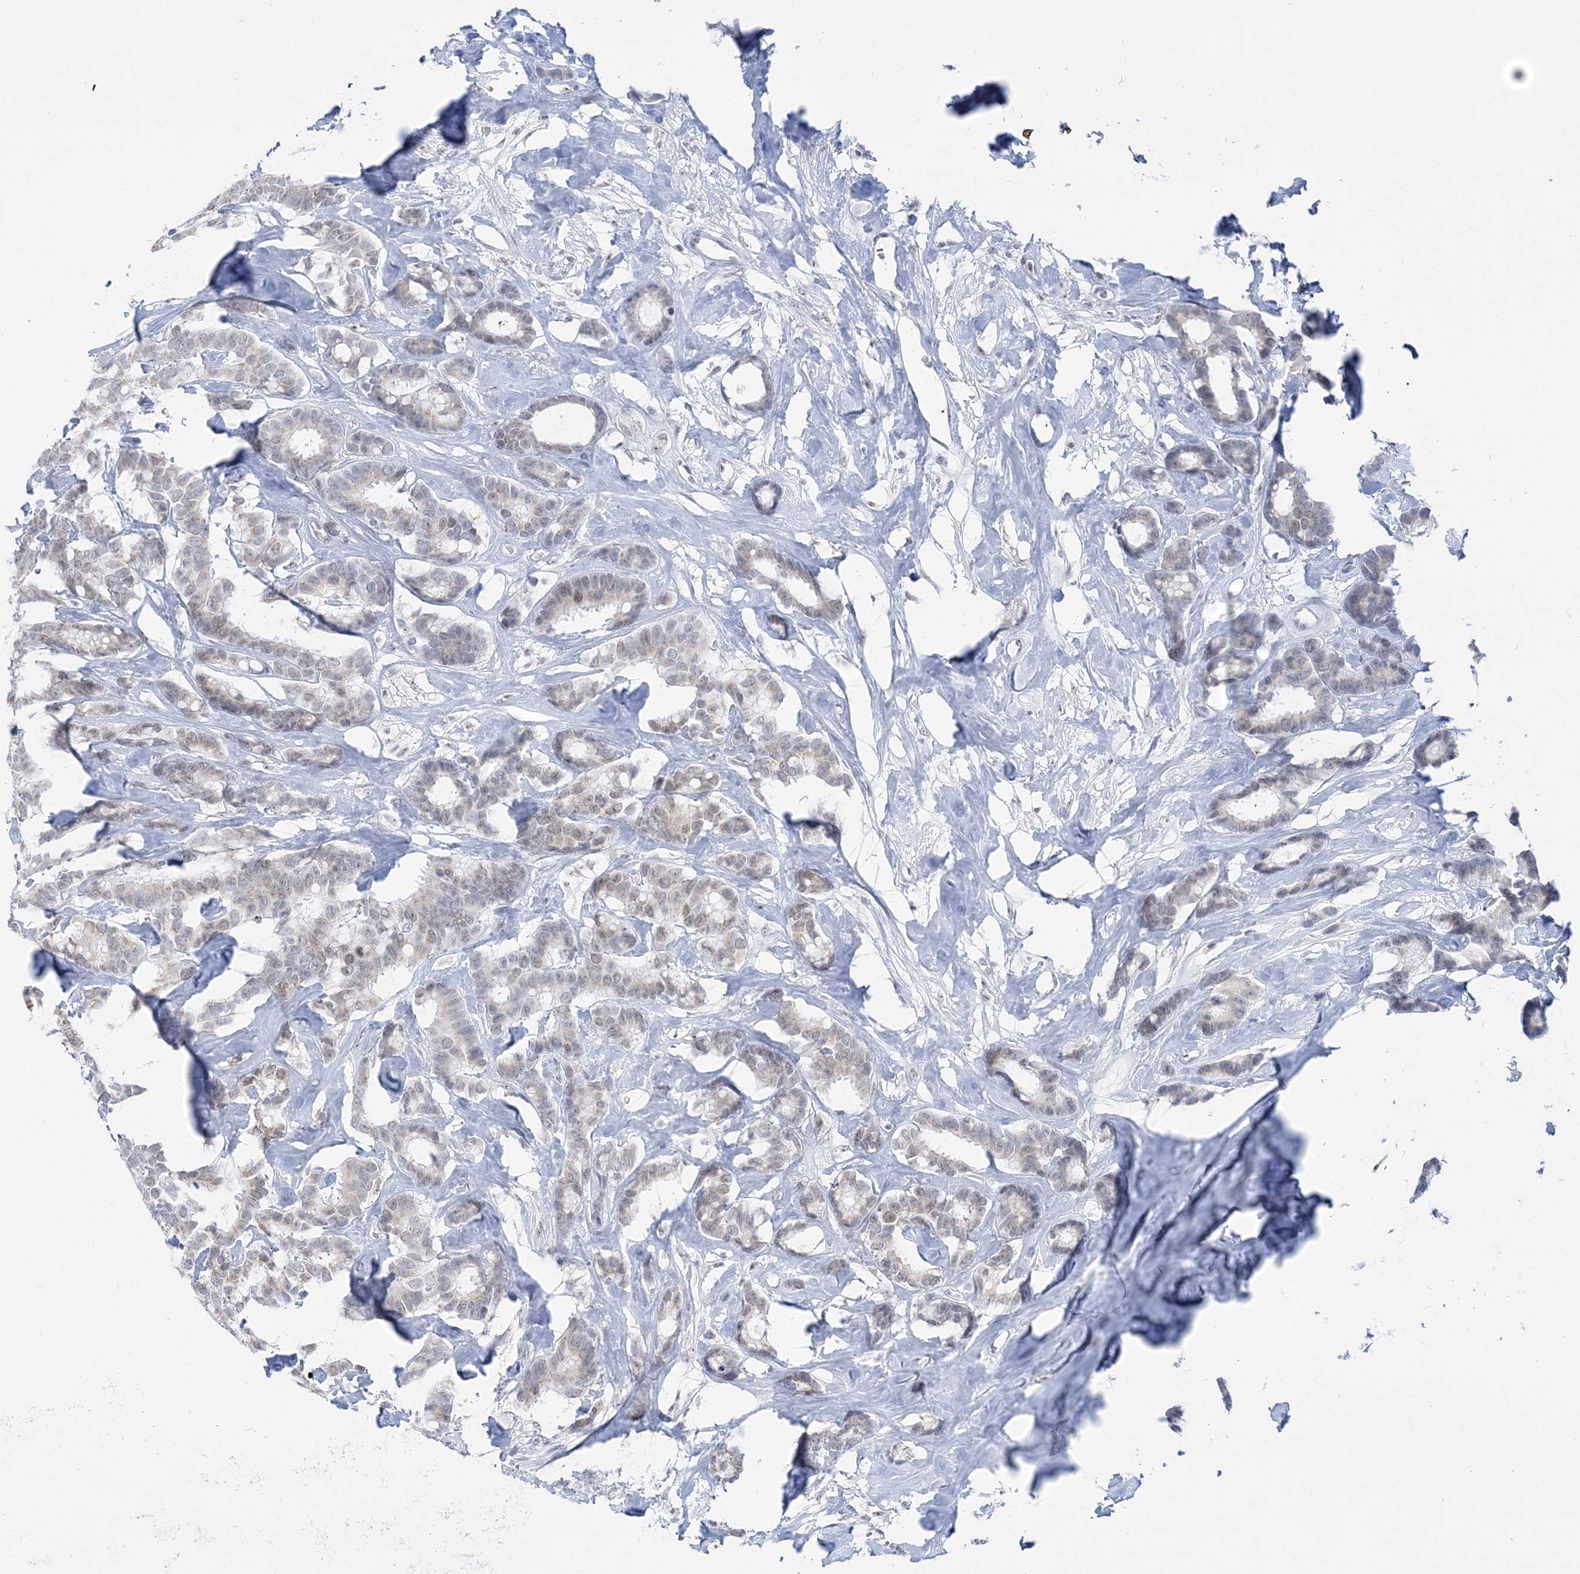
{"staining": {"intensity": "weak", "quantity": "25%-75%", "location": "nuclear"}, "tissue": "breast cancer", "cell_type": "Tumor cells", "image_type": "cancer", "snomed": [{"axis": "morphology", "description": "Duct carcinoma"}, {"axis": "topography", "description": "Breast"}], "caption": "A brown stain labels weak nuclear expression of a protein in invasive ductal carcinoma (breast) tumor cells.", "gene": "DDX21", "patient": {"sex": "female", "age": 87}}